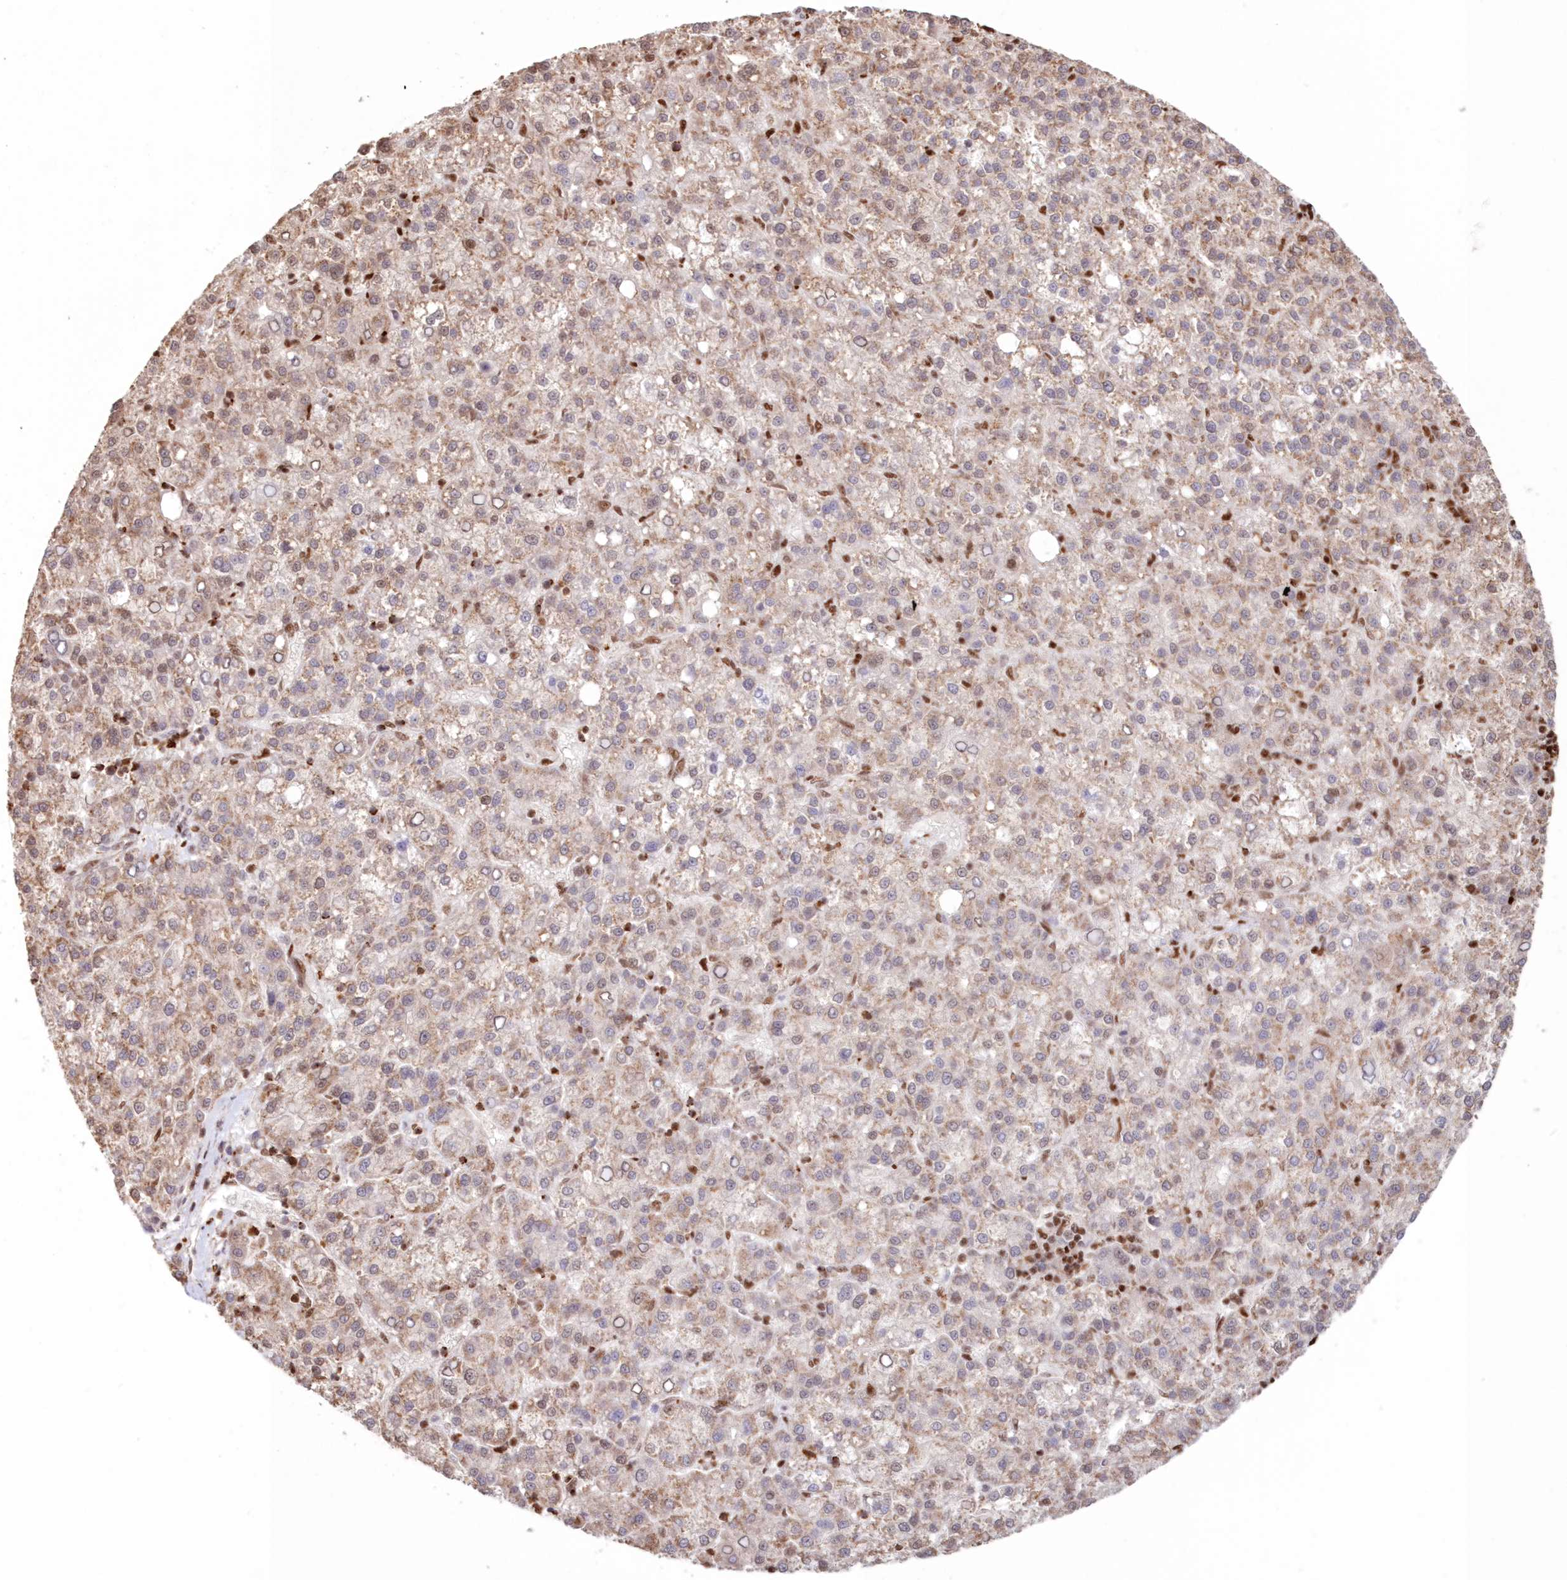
{"staining": {"intensity": "weak", "quantity": "25%-75%", "location": "nuclear"}, "tissue": "liver cancer", "cell_type": "Tumor cells", "image_type": "cancer", "snomed": [{"axis": "morphology", "description": "Carcinoma, Hepatocellular, NOS"}, {"axis": "topography", "description": "Liver"}], "caption": "Liver cancer (hepatocellular carcinoma) stained for a protein shows weak nuclear positivity in tumor cells.", "gene": "POLR2B", "patient": {"sex": "female", "age": 58}}